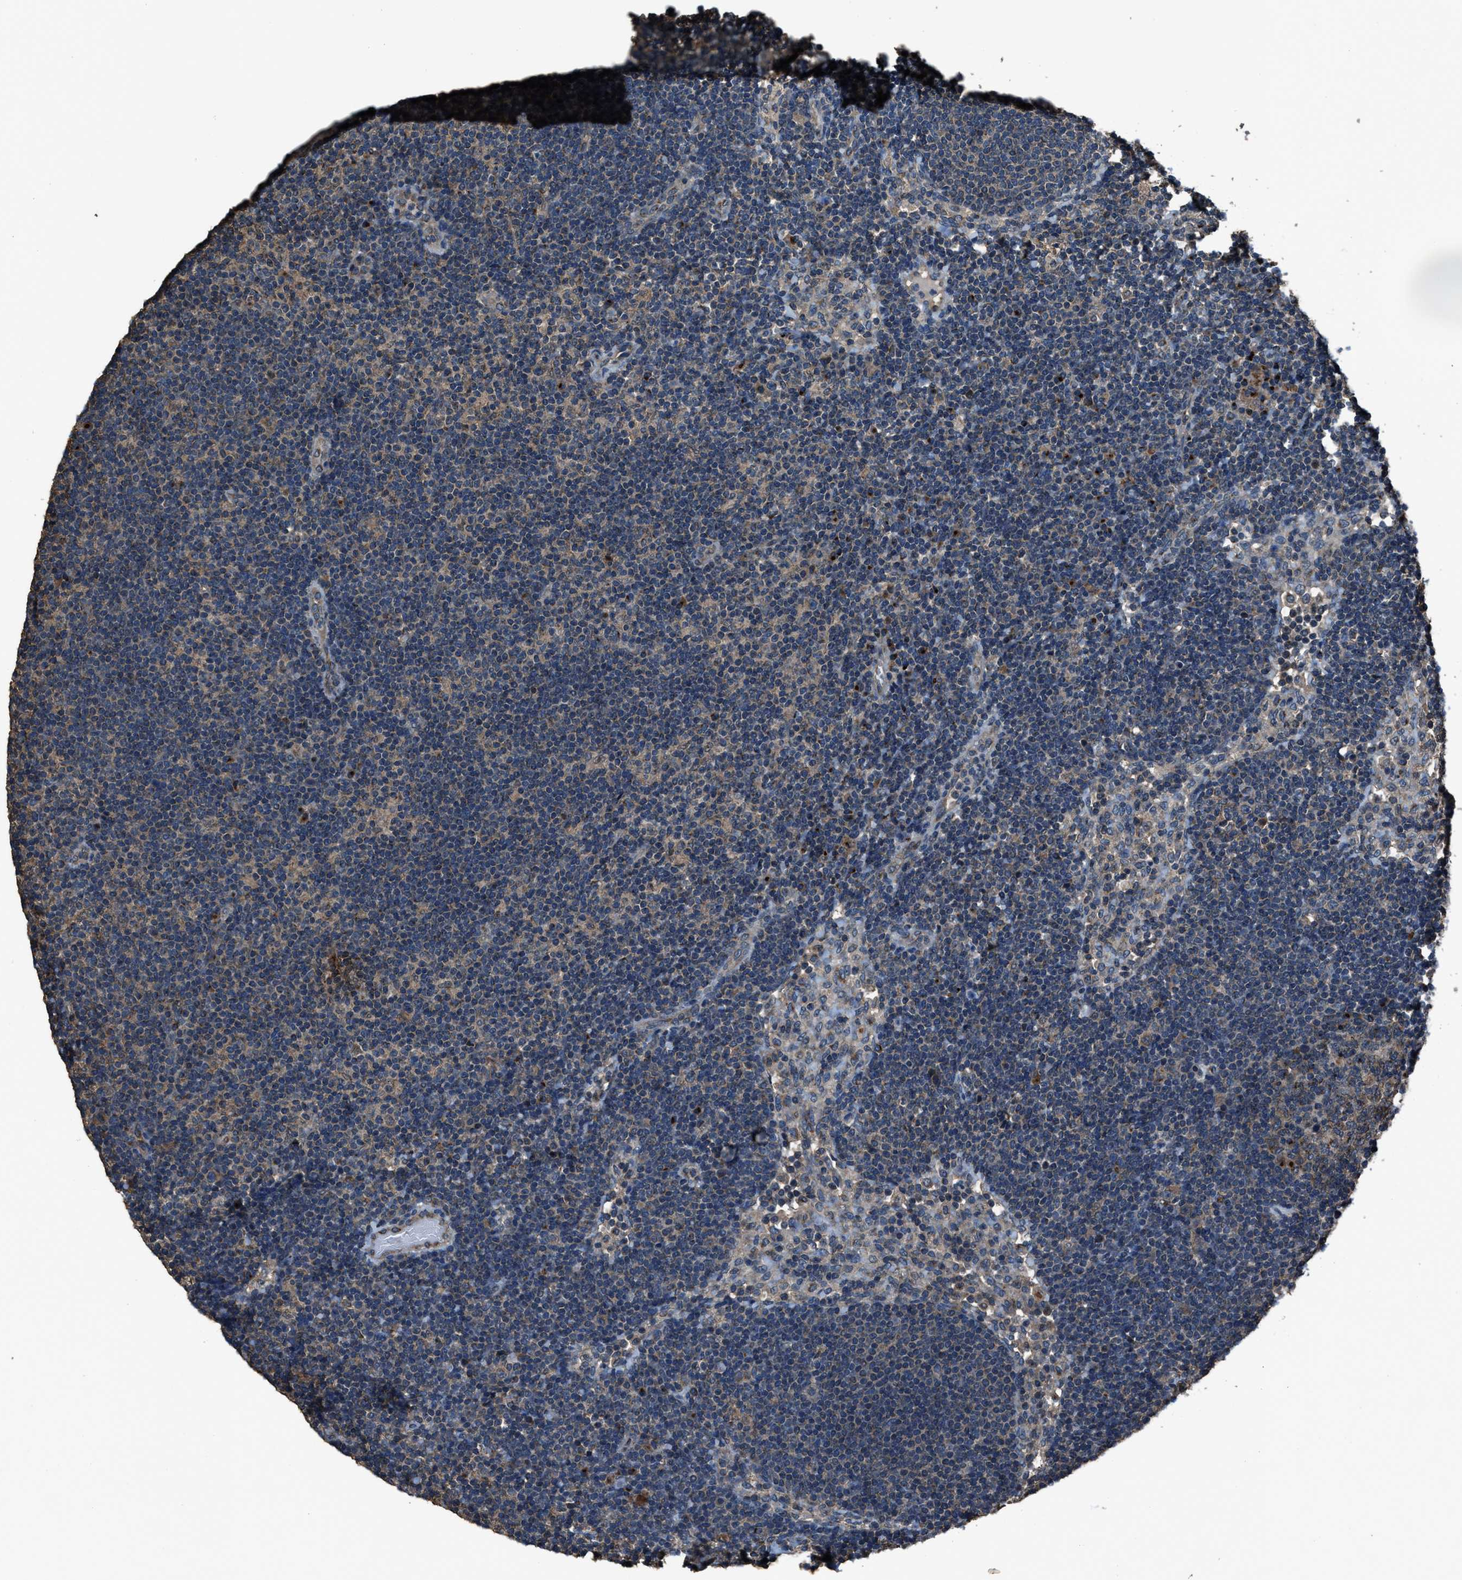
{"staining": {"intensity": "moderate", "quantity": ">75%", "location": "cytoplasmic/membranous"}, "tissue": "lymph node", "cell_type": "Germinal center cells", "image_type": "normal", "snomed": [{"axis": "morphology", "description": "Normal tissue, NOS"}, {"axis": "morphology", "description": "Carcinoid, malignant, NOS"}, {"axis": "topography", "description": "Lymph node"}], "caption": "About >75% of germinal center cells in benign lymph node demonstrate moderate cytoplasmic/membranous protein staining as visualized by brown immunohistochemical staining.", "gene": "SLC38A10", "patient": {"sex": "male", "age": 47}}